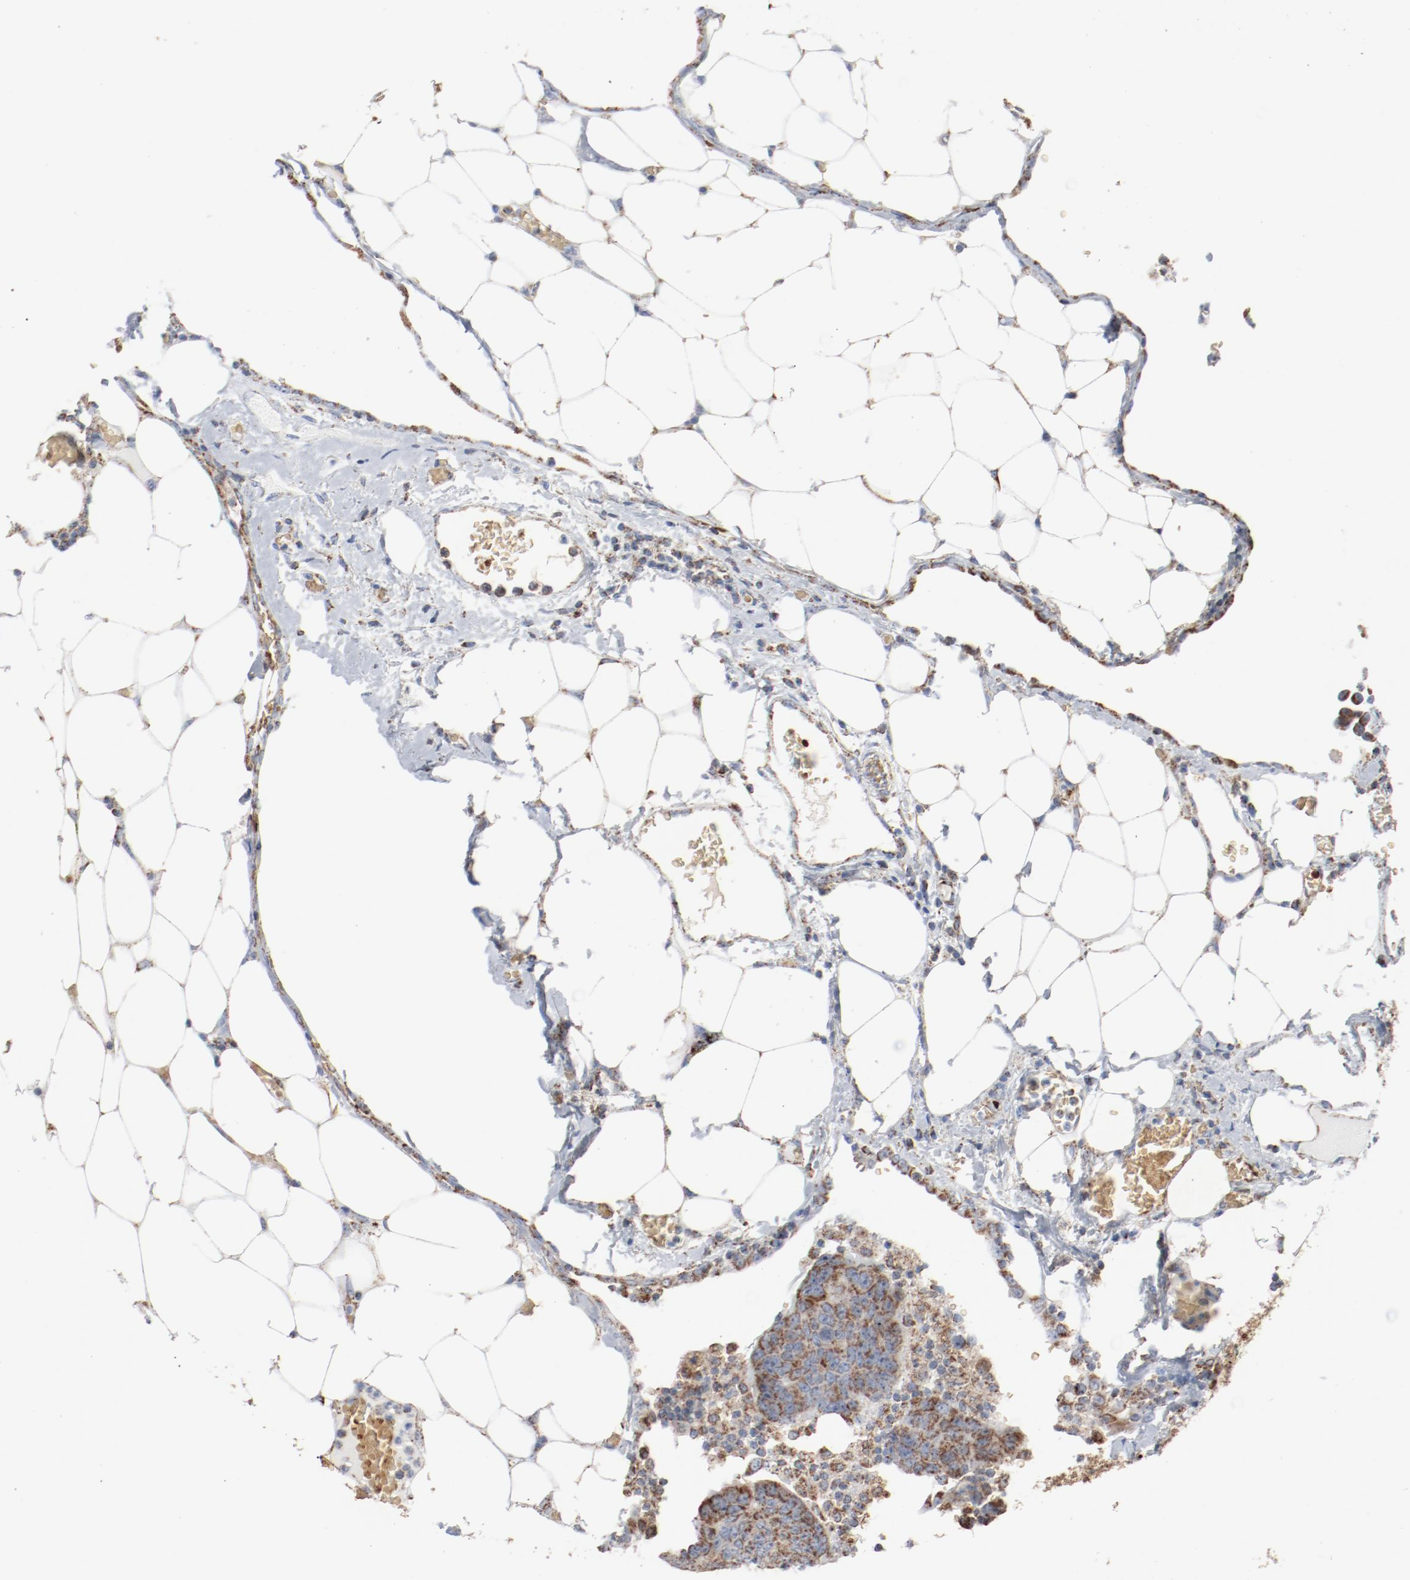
{"staining": {"intensity": "moderate", "quantity": ">75%", "location": "cytoplasmic/membranous"}, "tissue": "colorectal cancer", "cell_type": "Tumor cells", "image_type": "cancer", "snomed": [{"axis": "morphology", "description": "Adenocarcinoma, NOS"}, {"axis": "topography", "description": "Colon"}], "caption": "Colorectal cancer (adenocarcinoma) tissue demonstrates moderate cytoplasmic/membranous expression in approximately >75% of tumor cells, visualized by immunohistochemistry.", "gene": "NDUFB8", "patient": {"sex": "female", "age": 86}}